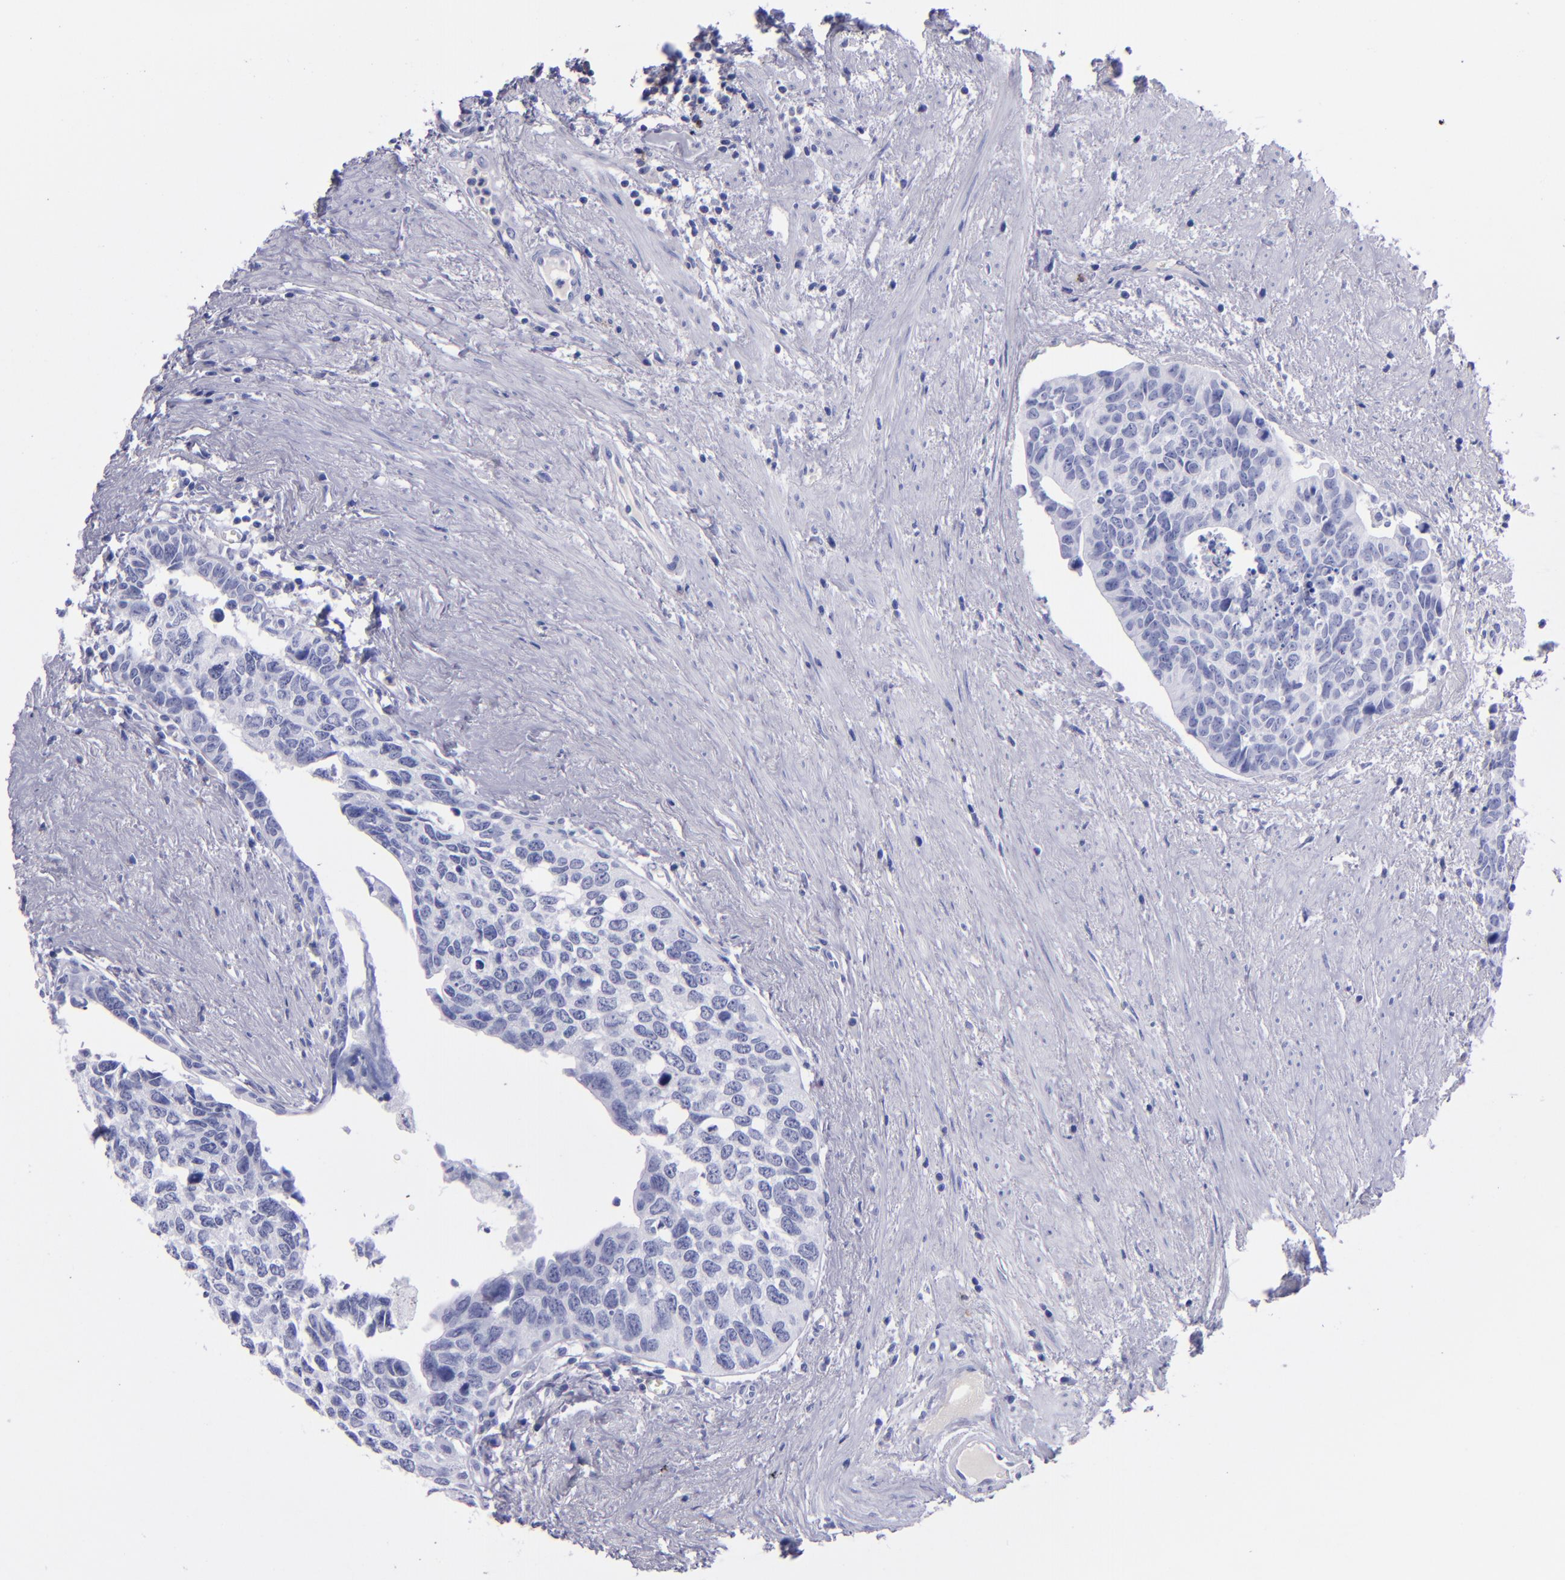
{"staining": {"intensity": "negative", "quantity": "none", "location": "none"}, "tissue": "urothelial cancer", "cell_type": "Tumor cells", "image_type": "cancer", "snomed": [{"axis": "morphology", "description": "Urothelial carcinoma, High grade"}, {"axis": "topography", "description": "Urinary bladder"}], "caption": "High-grade urothelial carcinoma stained for a protein using IHC exhibits no positivity tumor cells.", "gene": "CD37", "patient": {"sex": "male", "age": 81}}